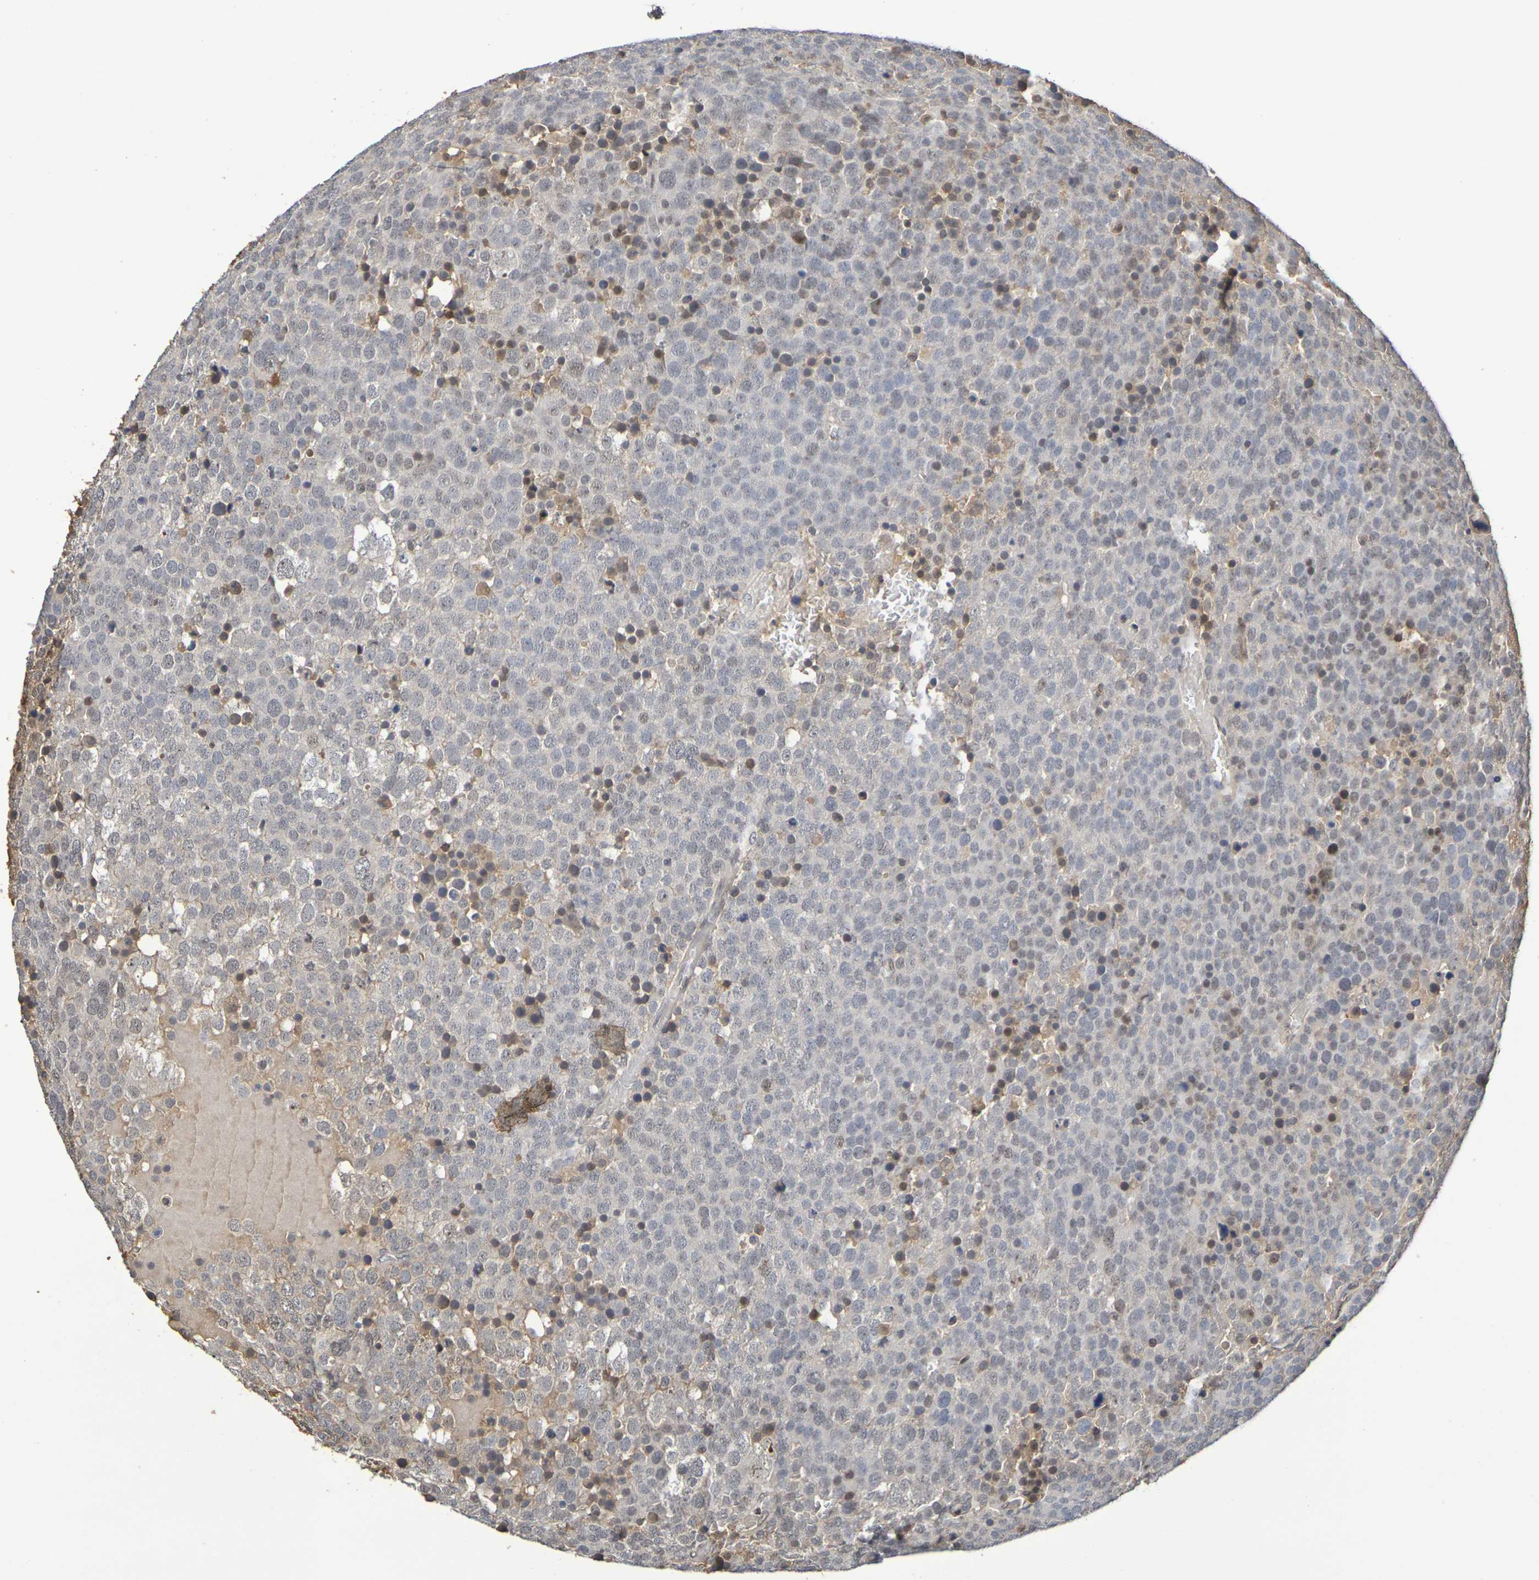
{"staining": {"intensity": "weak", "quantity": "25%-75%", "location": "nuclear"}, "tissue": "testis cancer", "cell_type": "Tumor cells", "image_type": "cancer", "snomed": [{"axis": "morphology", "description": "Seminoma, NOS"}, {"axis": "topography", "description": "Testis"}], "caption": "Weak nuclear protein positivity is present in about 25%-75% of tumor cells in testis cancer.", "gene": "TERF2", "patient": {"sex": "male", "age": 71}}